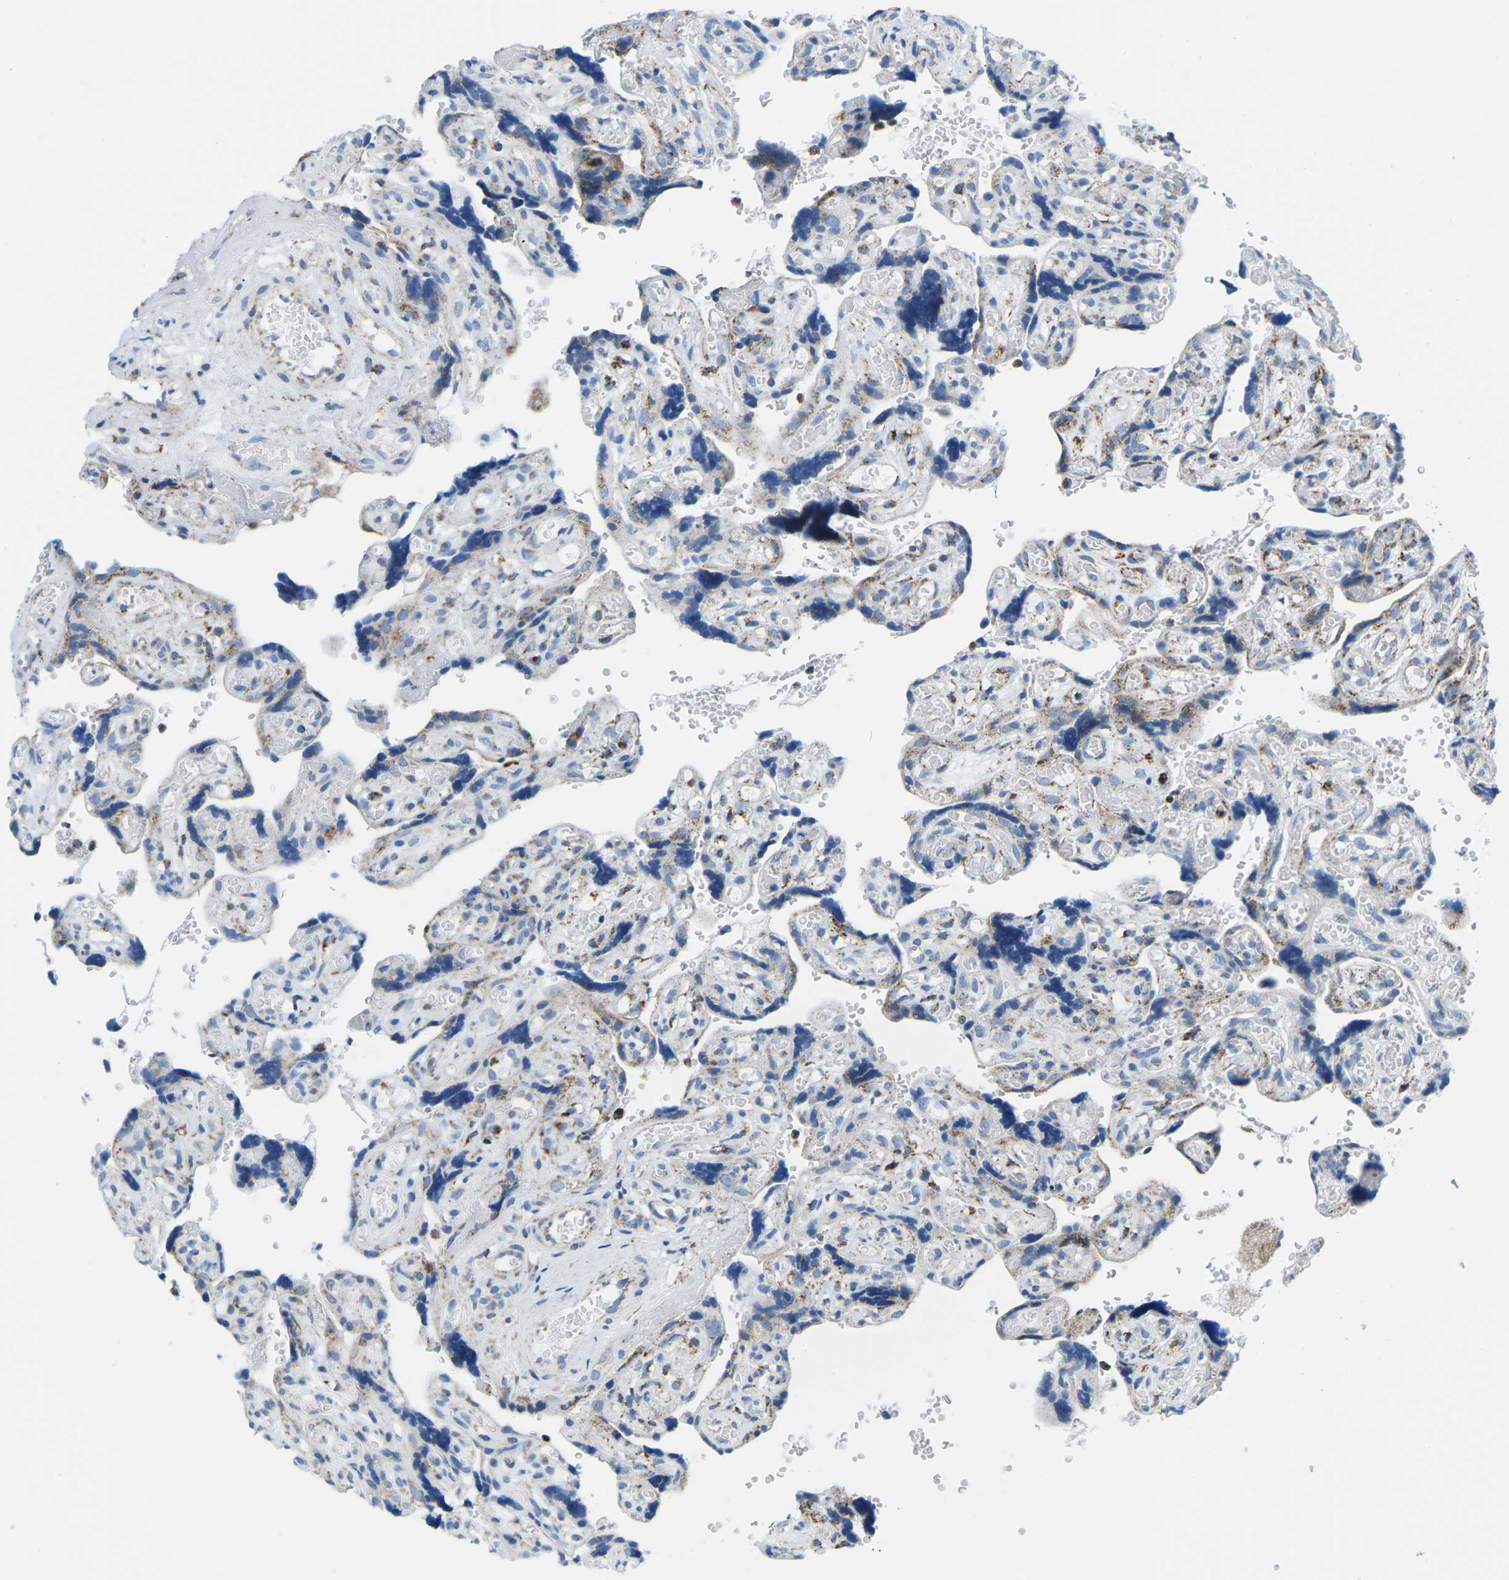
{"staining": {"intensity": "moderate", "quantity": "25%-75%", "location": "cytoplasmic/membranous"}, "tissue": "placenta", "cell_type": "Decidual cells", "image_type": "normal", "snomed": [{"axis": "morphology", "description": "Normal tissue, NOS"}, {"axis": "topography", "description": "Placenta"}], "caption": "This is an image of IHC staining of benign placenta, which shows moderate positivity in the cytoplasmic/membranous of decidual cells.", "gene": "COX6C", "patient": {"sex": "female", "age": 30}}